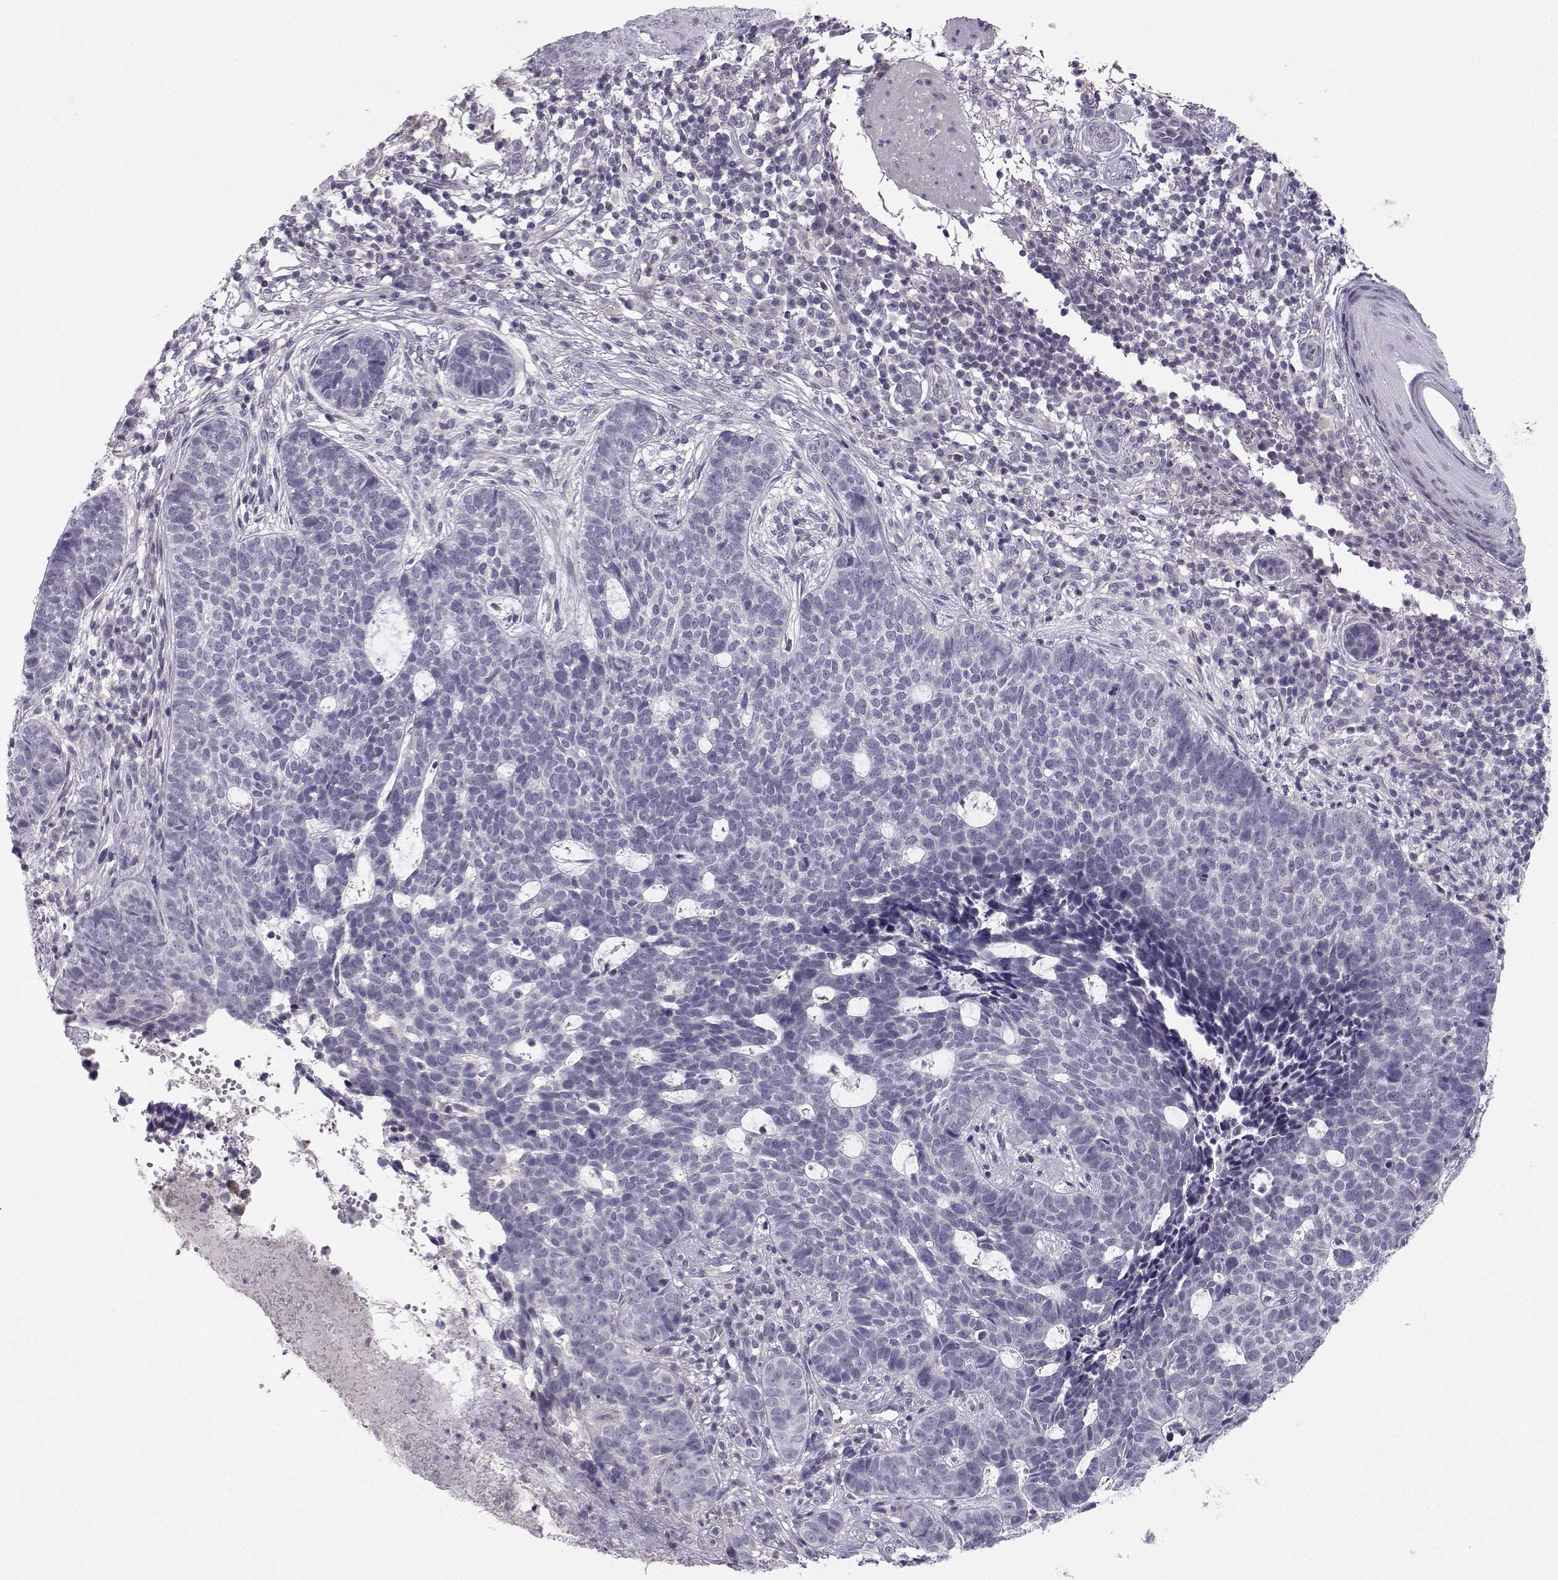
{"staining": {"intensity": "negative", "quantity": "none", "location": "none"}, "tissue": "skin cancer", "cell_type": "Tumor cells", "image_type": "cancer", "snomed": [{"axis": "morphology", "description": "Basal cell carcinoma"}, {"axis": "topography", "description": "Skin"}], "caption": "The histopathology image demonstrates no significant expression in tumor cells of skin cancer. Brightfield microscopy of immunohistochemistry (IHC) stained with DAB (brown) and hematoxylin (blue), captured at high magnification.", "gene": "MROH7", "patient": {"sex": "female", "age": 69}}